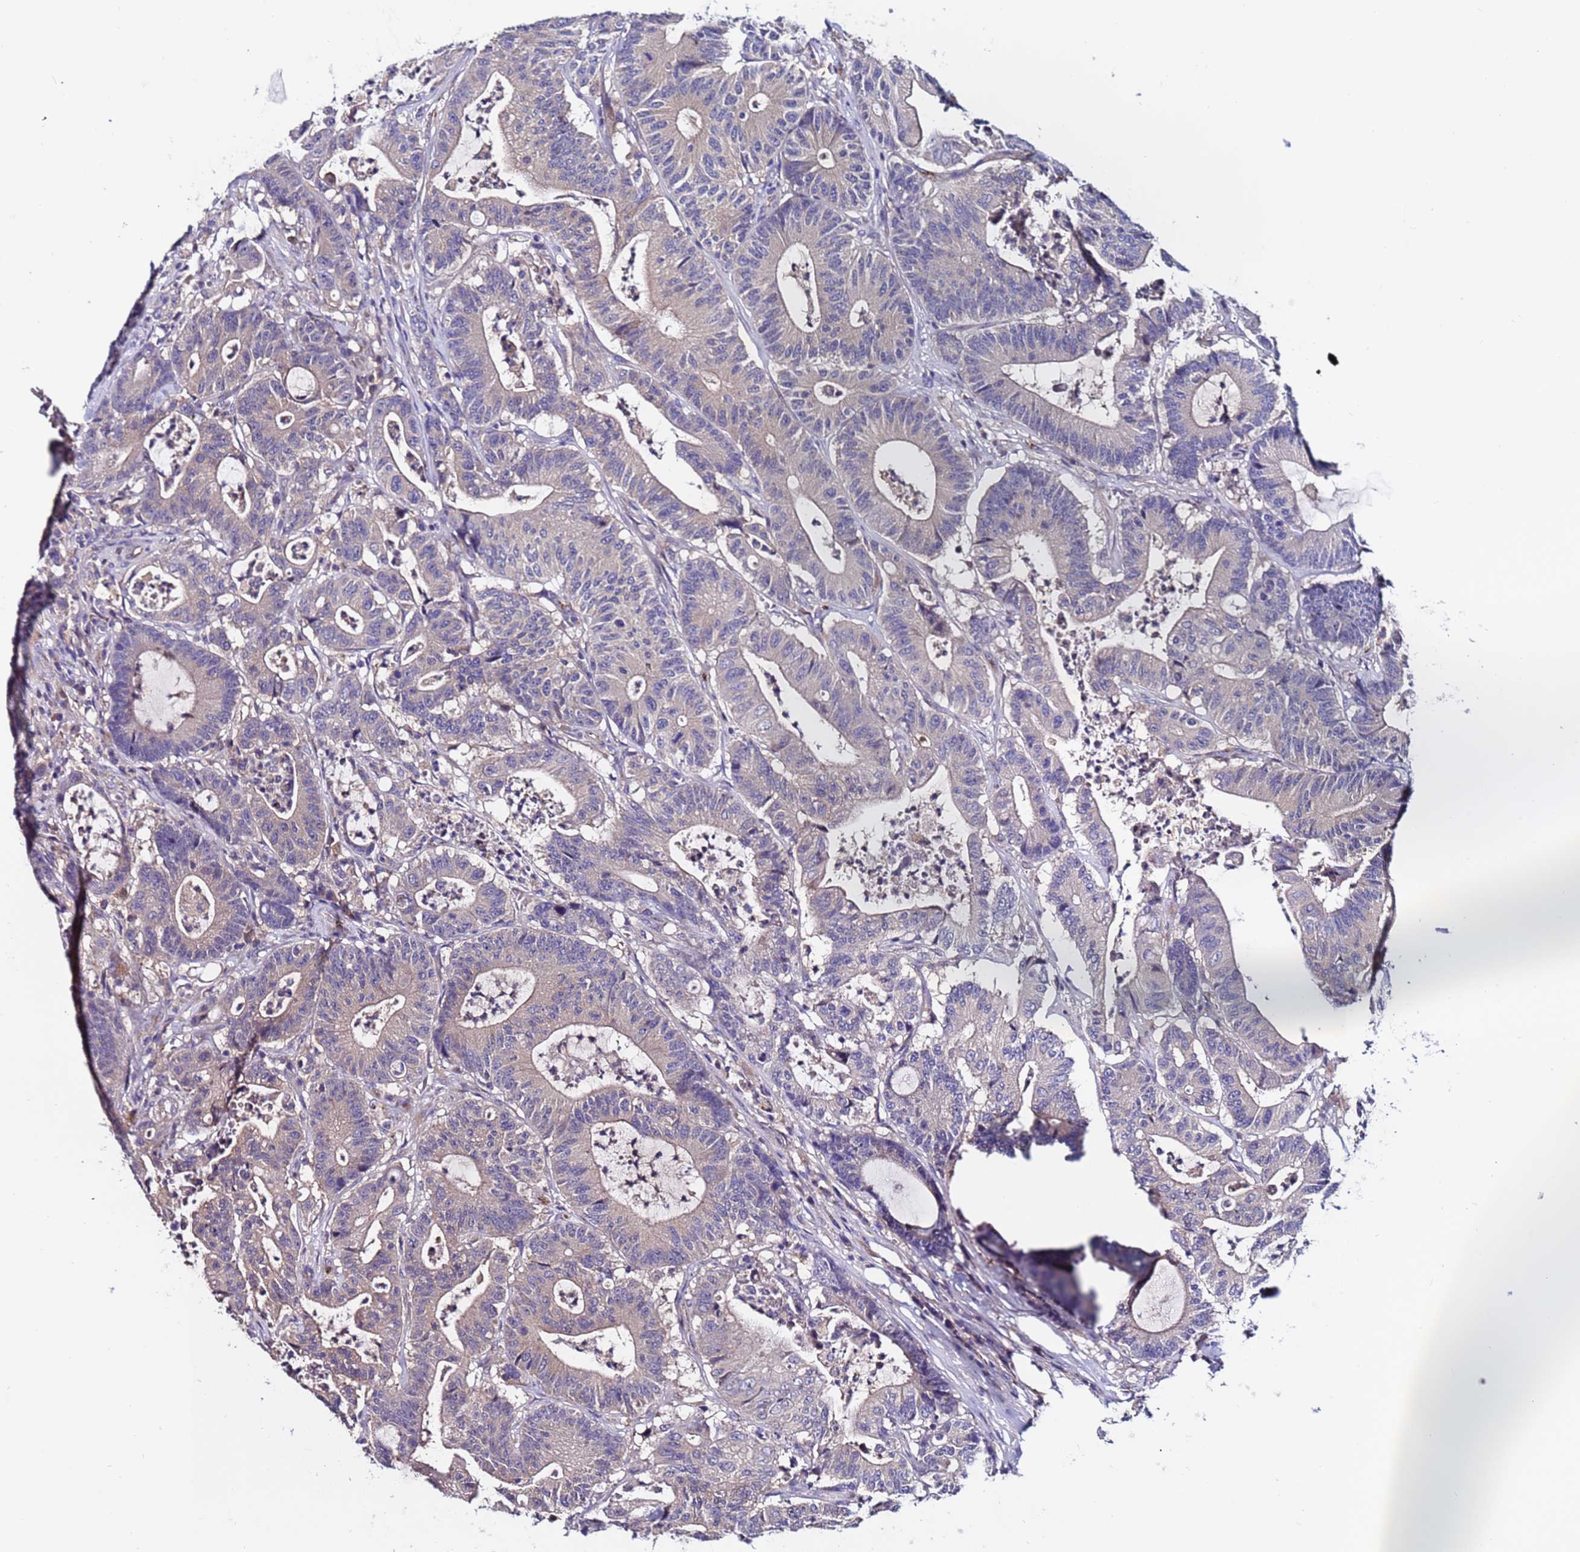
{"staining": {"intensity": "weak", "quantity": "<25%", "location": "cytoplasmic/membranous"}, "tissue": "colorectal cancer", "cell_type": "Tumor cells", "image_type": "cancer", "snomed": [{"axis": "morphology", "description": "Adenocarcinoma, NOS"}, {"axis": "topography", "description": "Colon"}], "caption": "The image displays no significant positivity in tumor cells of colorectal cancer.", "gene": "ZNF248", "patient": {"sex": "female", "age": 84}}